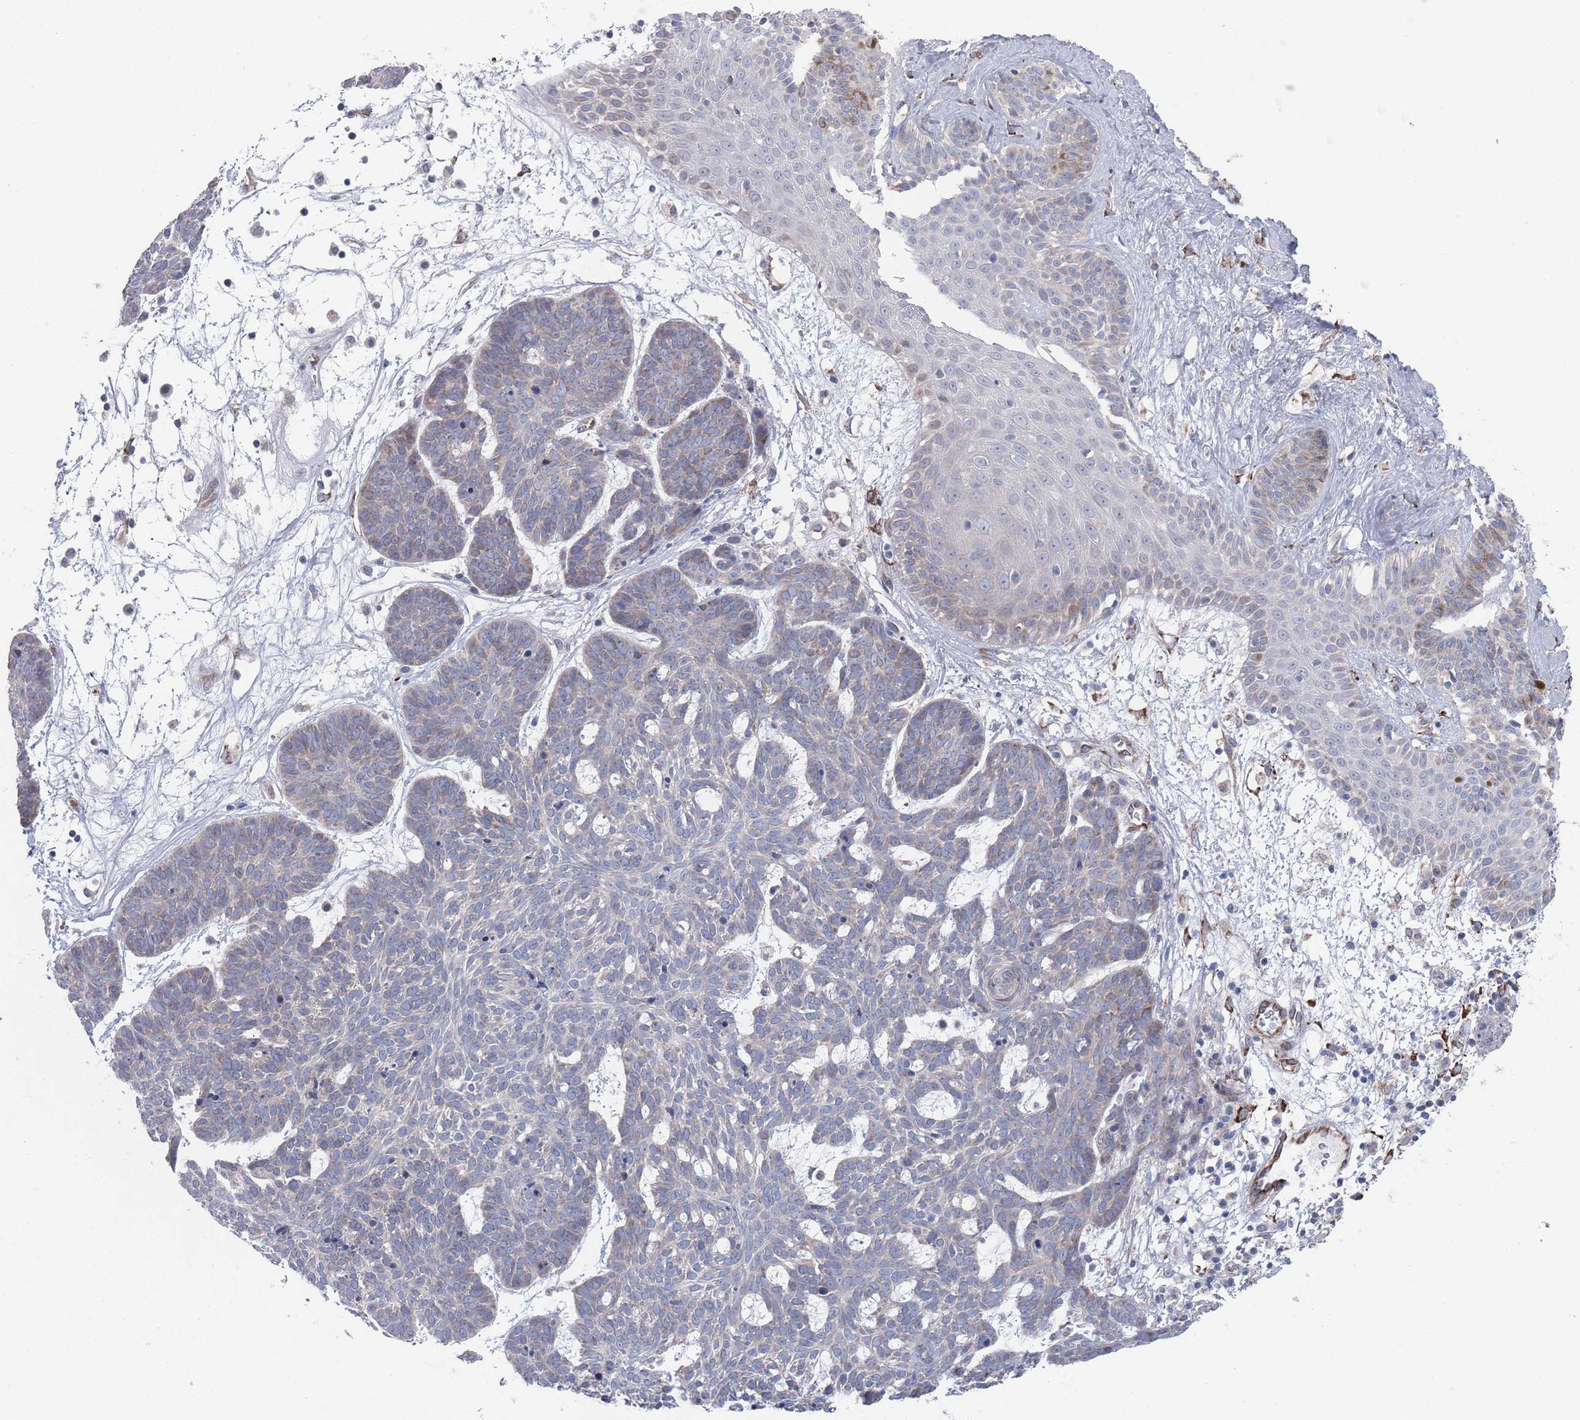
{"staining": {"intensity": "weak", "quantity": "<25%", "location": "cytoplasmic/membranous"}, "tissue": "skin cancer", "cell_type": "Tumor cells", "image_type": "cancer", "snomed": [{"axis": "morphology", "description": "Basal cell carcinoma"}, {"axis": "topography", "description": "Skin"}], "caption": "Immunohistochemistry (IHC) micrograph of neoplastic tissue: skin cancer (basal cell carcinoma) stained with DAB reveals no significant protein expression in tumor cells. (DAB (3,3'-diaminobenzidine) IHC, high magnification).", "gene": "CCDC106", "patient": {"sex": "female", "age": 89}}